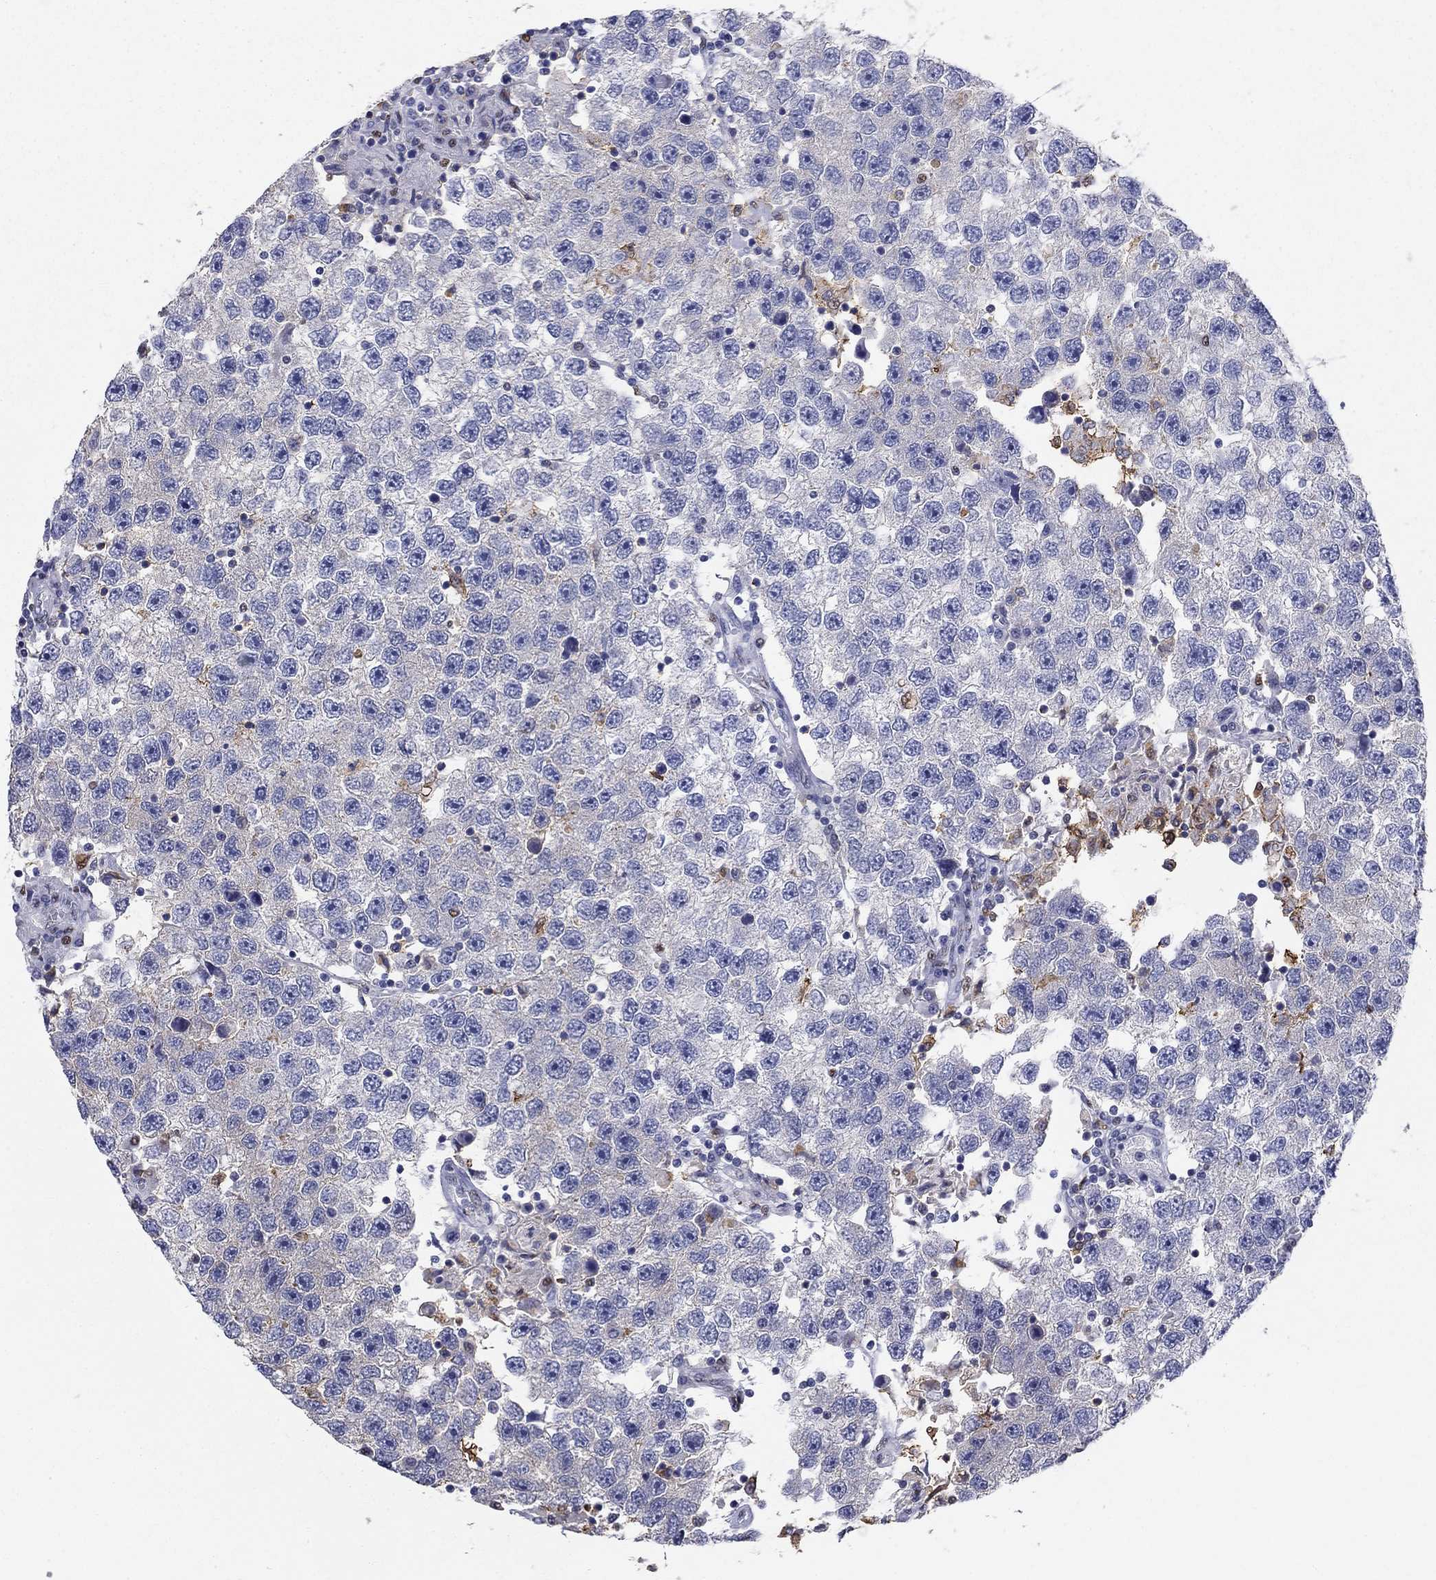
{"staining": {"intensity": "negative", "quantity": "none", "location": "none"}, "tissue": "testis cancer", "cell_type": "Tumor cells", "image_type": "cancer", "snomed": [{"axis": "morphology", "description": "Seminoma, NOS"}, {"axis": "topography", "description": "Testis"}], "caption": "There is no significant positivity in tumor cells of seminoma (testis).", "gene": "IGSF8", "patient": {"sex": "male", "age": 26}}